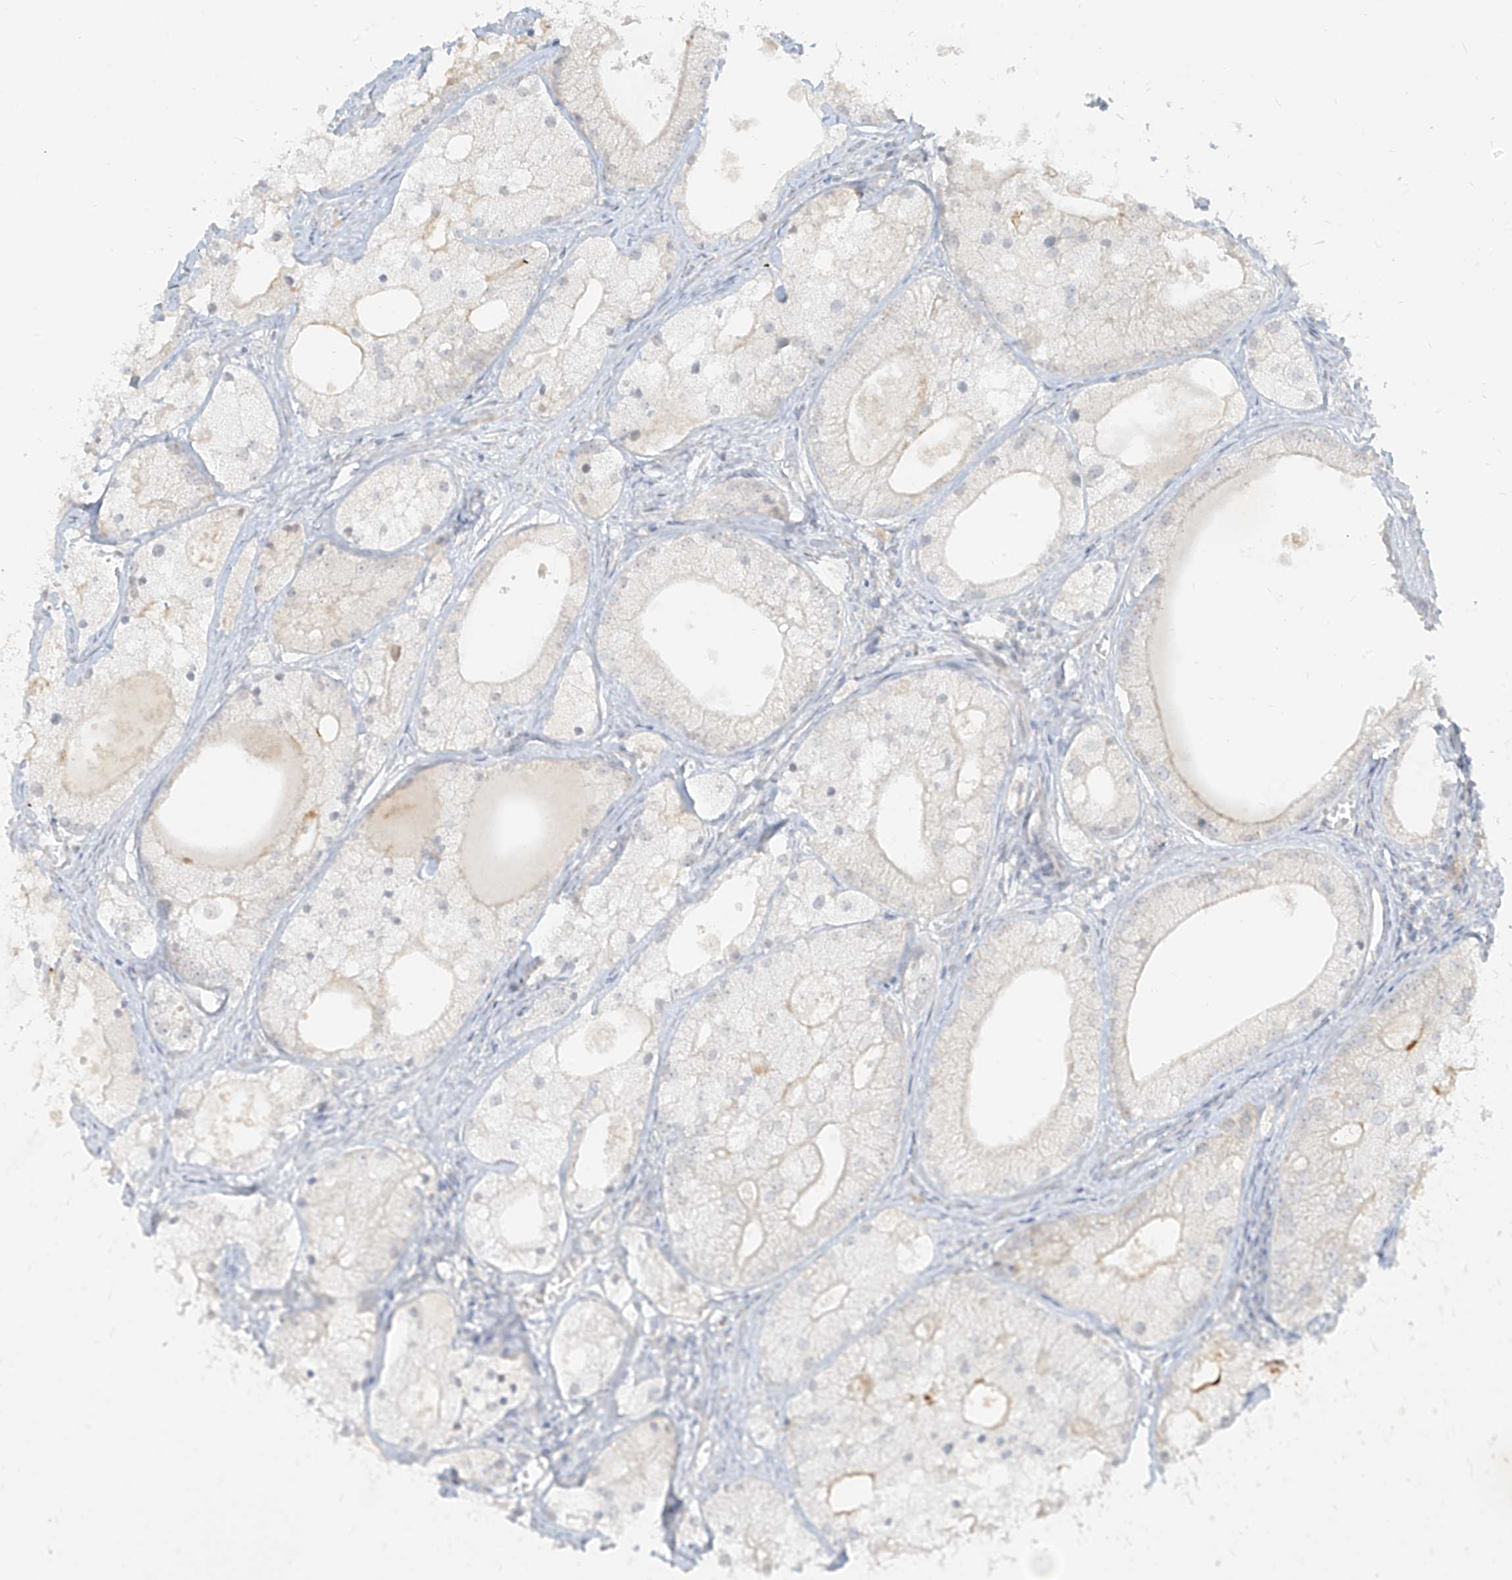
{"staining": {"intensity": "negative", "quantity": "none", "location": "none"}, "tissue": "prostate cancer", "cell_type": "Tumor cells", "image_type": "cancer", "snomed": [{"axis": "morphology", "description": "Adenocarcinoma, Low grade"}, {"axis": "topography", "description": "Prostate"}], "caption": "The IHC image has no significant positivity in tumor cells of low-grade adenocarcinoma (prostate) tissue.", "gene": "C2orf42", "patient": {"sex": "male", "age": 69}}